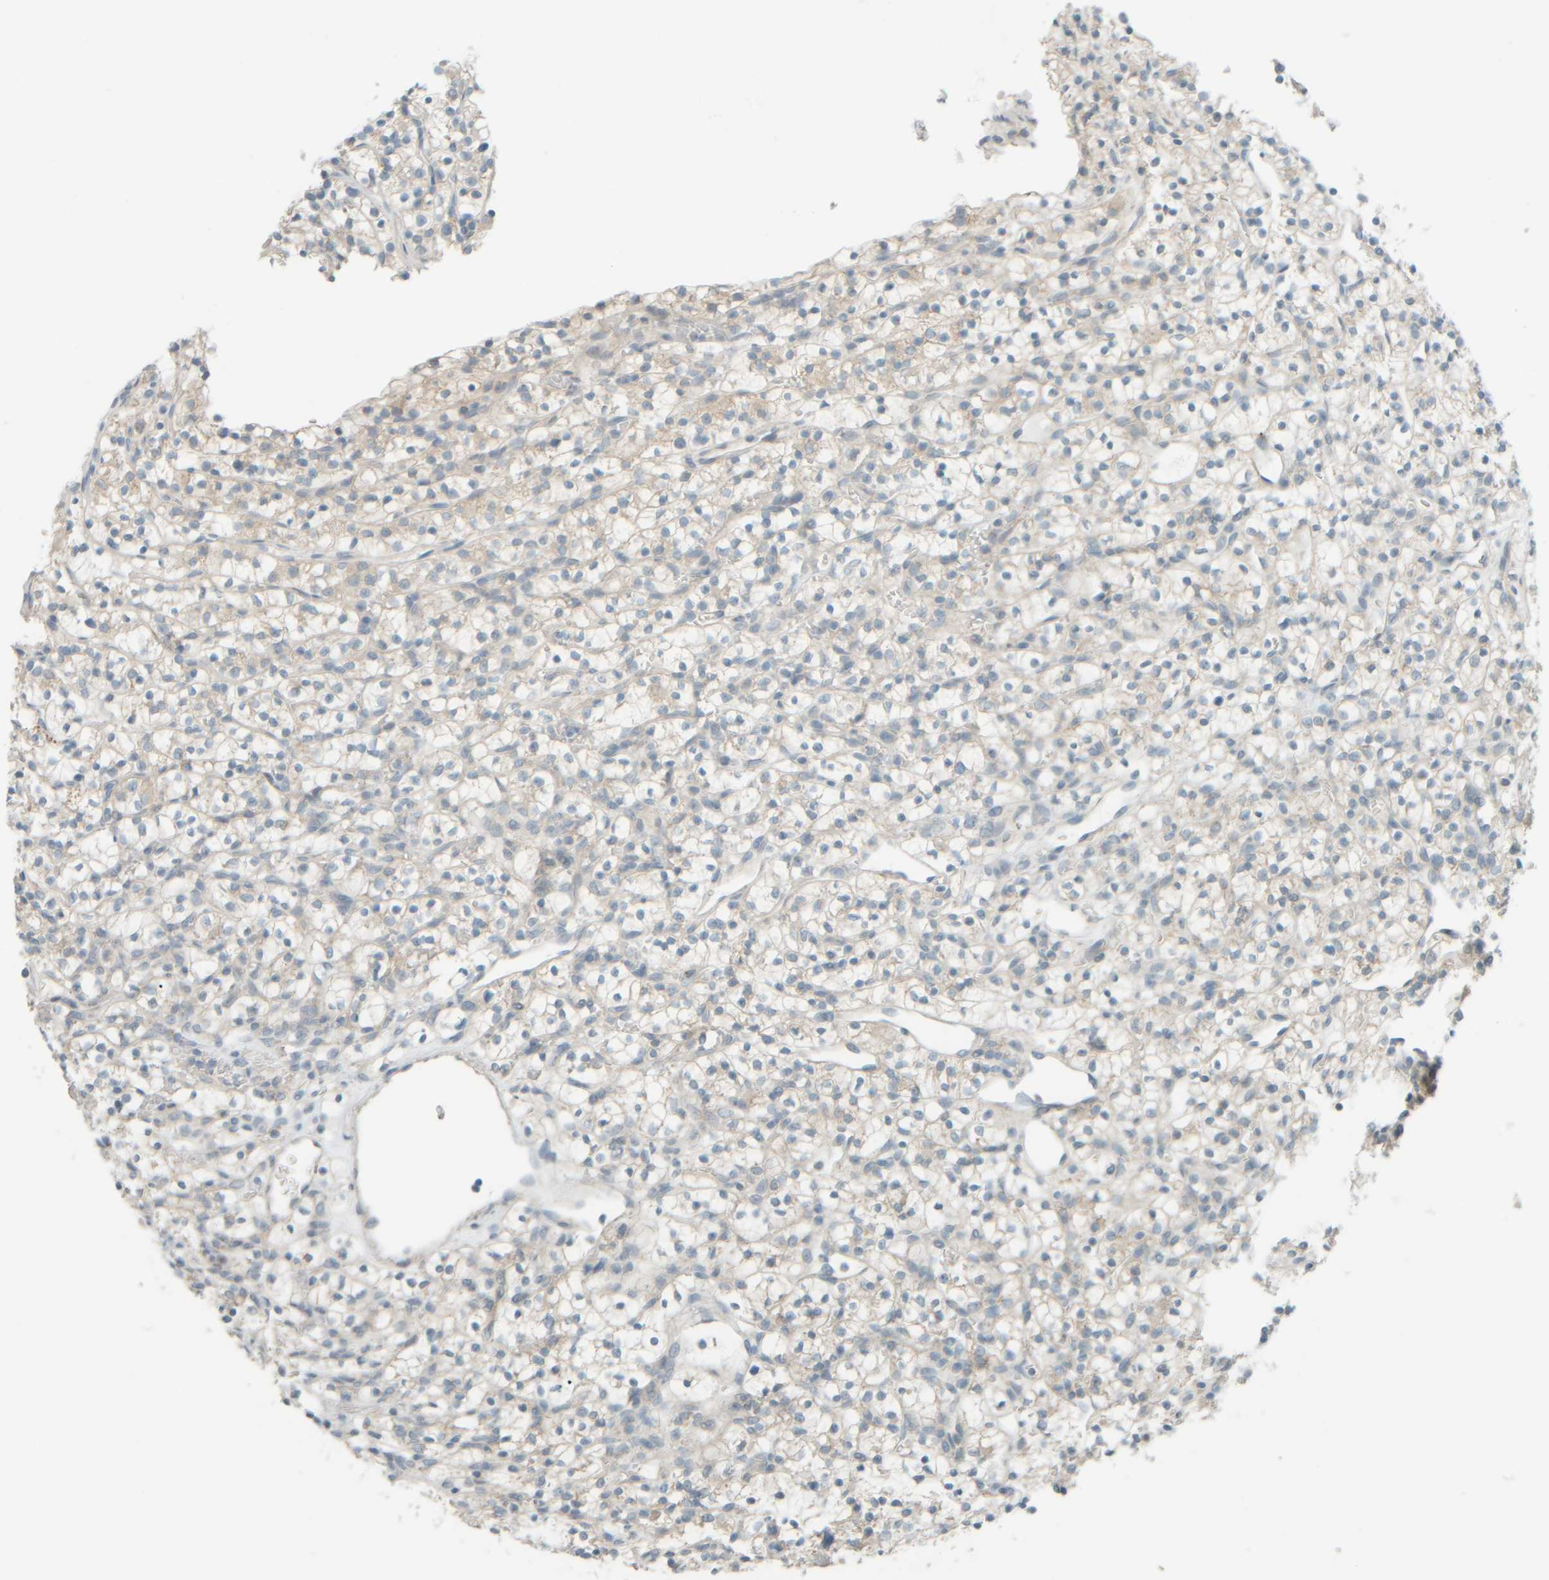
{"staining": {"intensity": "weak", "quantity": "<25%", "location": "cytoplasmic/membranous"}, "tissue": "renal cancer", "cell_type": "Tumor cells", "image_type": "cancer", "snomed": [{"axis": "morphology", "description": "Adenocarcinoma, NOS"}, {"axis": "topography", "description": "Kidney"}], "caption": "IHC histopathology image of neoplastic tissue: human renal adenocarcinoma stained with DAB (3,3'-diaminobenzidine) reveals no significant protein staining in tumor cells.", "gene": "PTGES3L-AARSD1", "patient": {"sex": "female", "age": 57}}